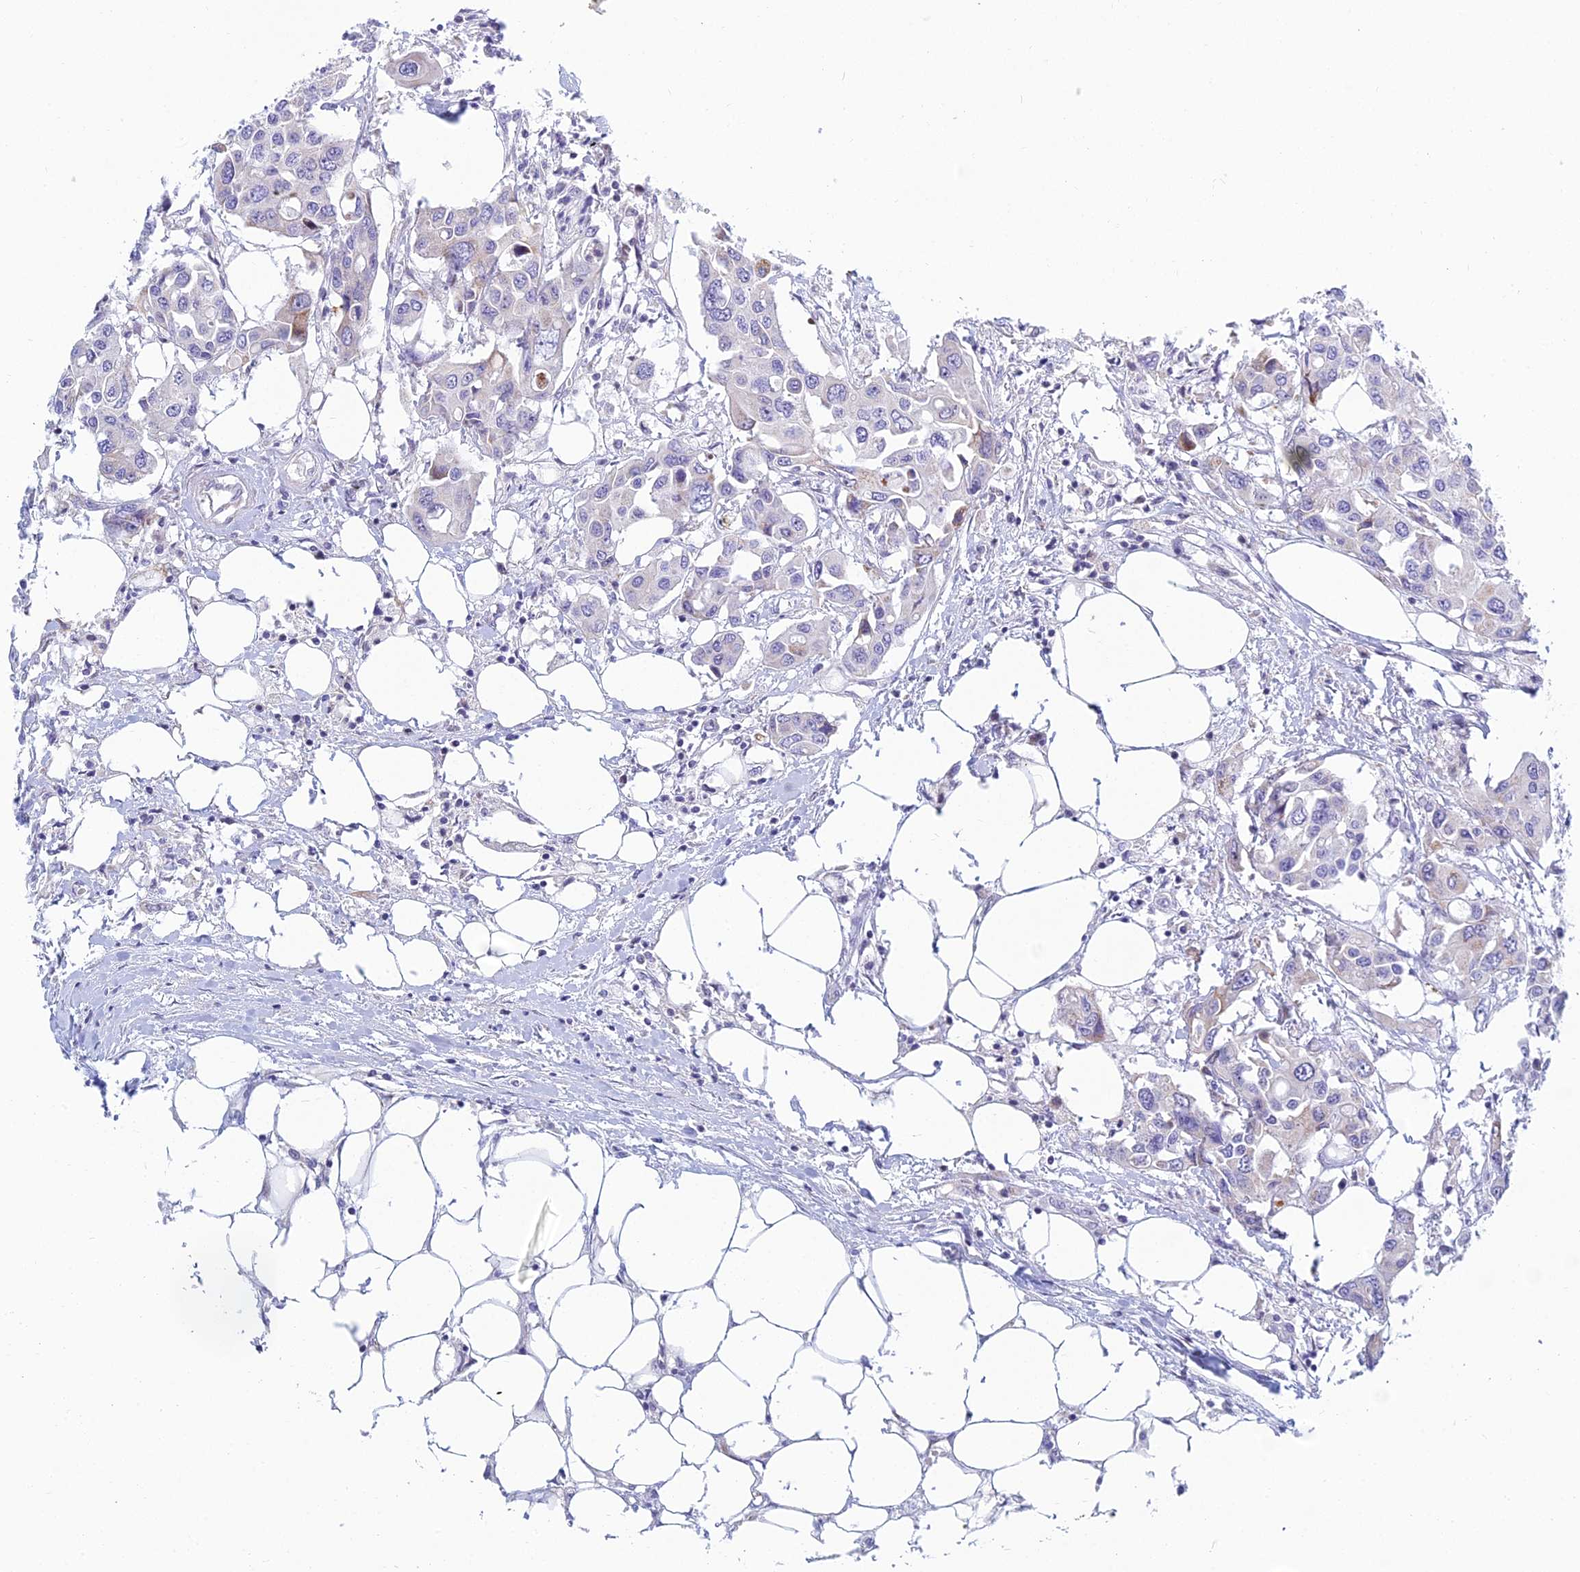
{"staining": {"intensity": "negative", "quantity": "none", "location": "none"}, "tissue": "colorectal cancer", "cell_type": "Tumor cells", "image_type": "cancer", "snomed": [{"axis": "morphology", "description": "Adenocarcinoma, NOS"}, {"axis": "topography", "description": "Colon"}], "caption": "A photomicrograph of colorectal adenocarcinoma stained for a protein exhibits no brown staining in tumor cells.", "gene": "PRR13", "patient": {"sex": "male", "age": 77}}